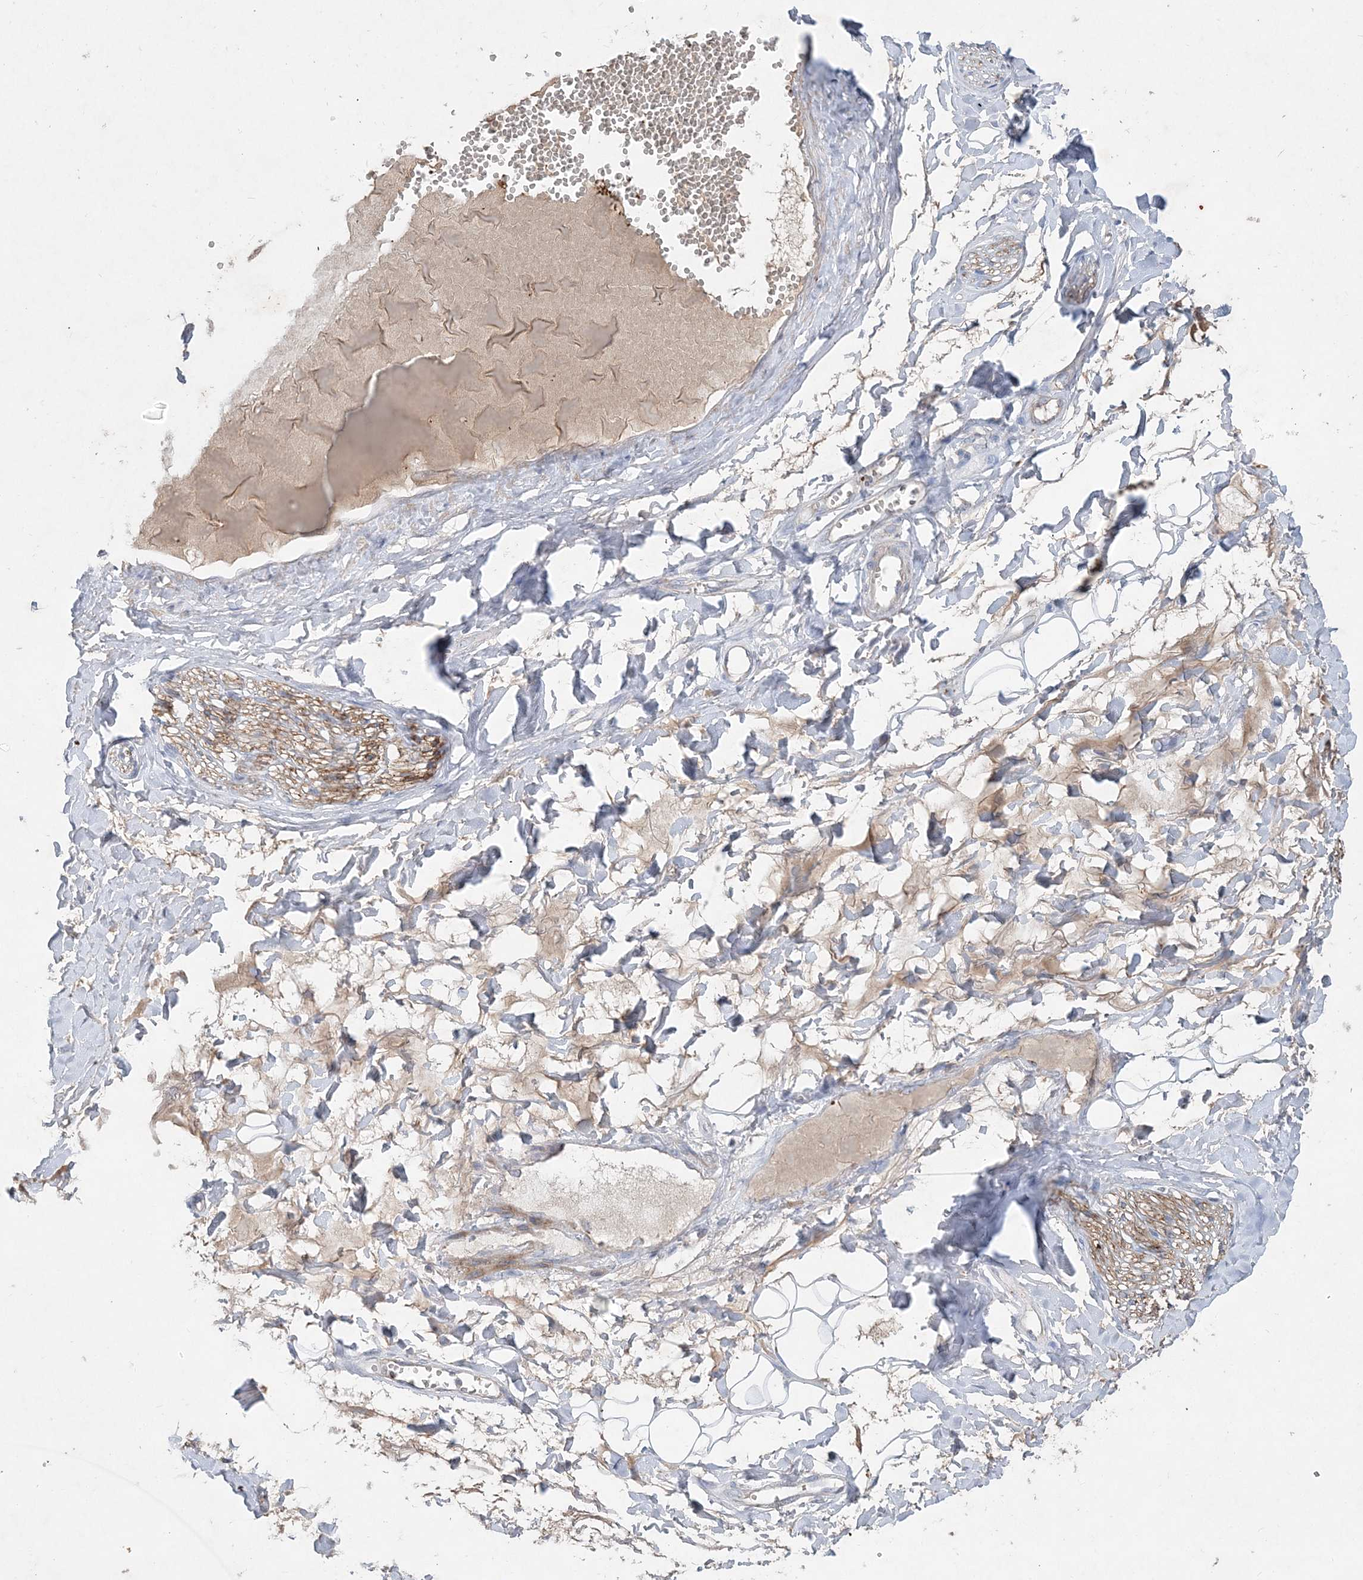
{"staining": {"intensity": "negative", "quantity": "none", "location": "none"}, "tissue": "adipose tissue", "cell_type": "Adipocytes", "image_type": "normal", "snomed": [{"axis": "morphology", "description": "Normal tissue, NOS"}, {"axis": "morphology", "description": "Inflammation, NOS"}, {"axis": "topography", "description": "Salivary gland"}, {"axis": "topography", "description": "Peripheral nerve tissue"}], "caption": "Immunohistochemistry (IHC) of normal human adipose tissue shows no positivity in adipocytes. (DAB immunohistochemistry, high magnification).", "gene": "ADCK2", "patient": {"sex": "female", "age": 75}}